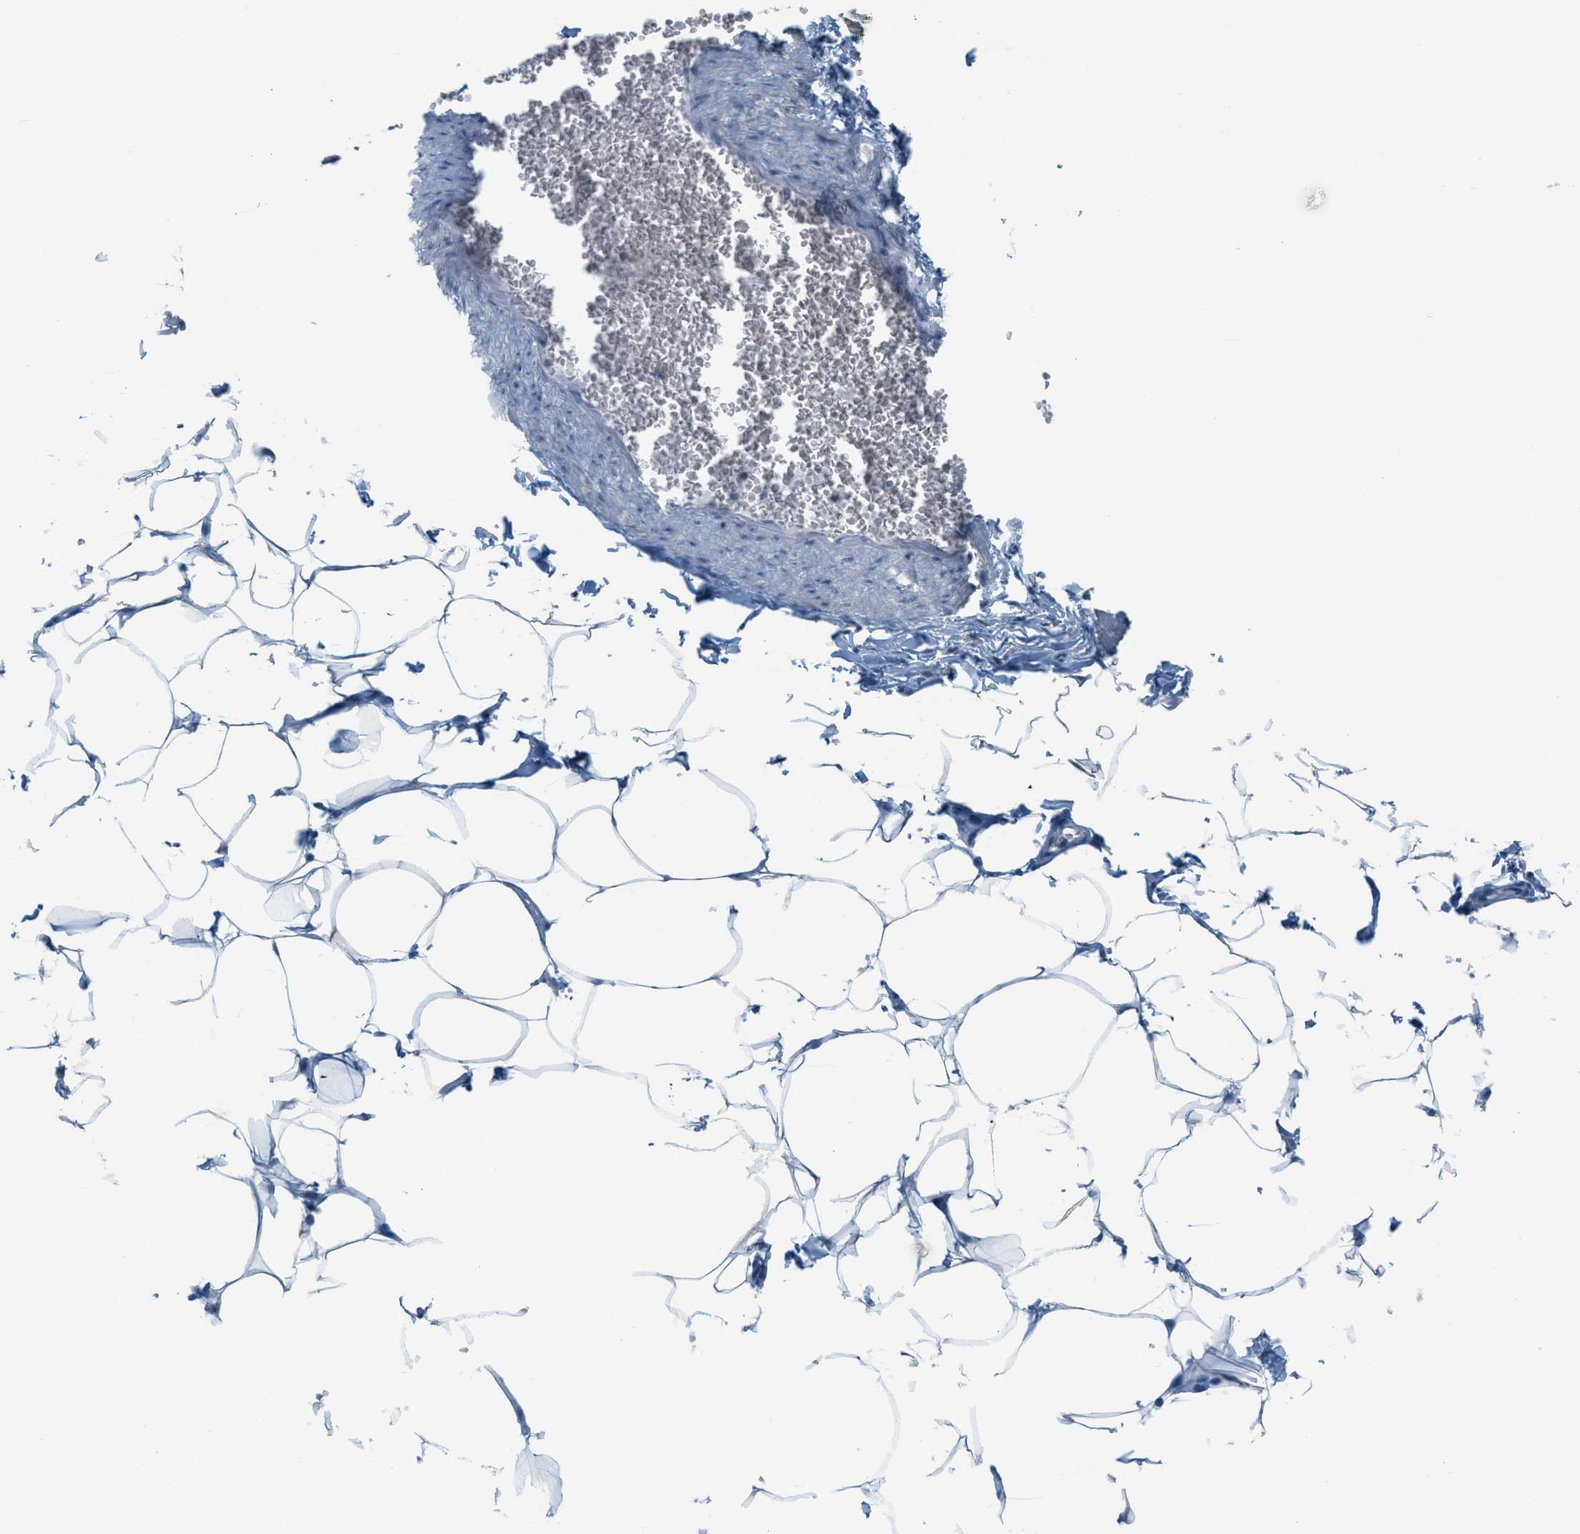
{"staining": {"intensity": "negative", "quantity": "none", "location": "none"}, "tissue": "adipose tissue", "cell_type": "Adipocytes", "image_type": "normal", "snomed": [{"axis": "morphology", "description": "Normal tissue, NOS"}, {"axis": "topography", "description": "Vascular tissue"}], "caption": "Histopathology image shows no significant protein expression in adipocytes of benign adipose tissue.", "gene": "TCF3", "patient": {"sex": "male", "age": 41}}